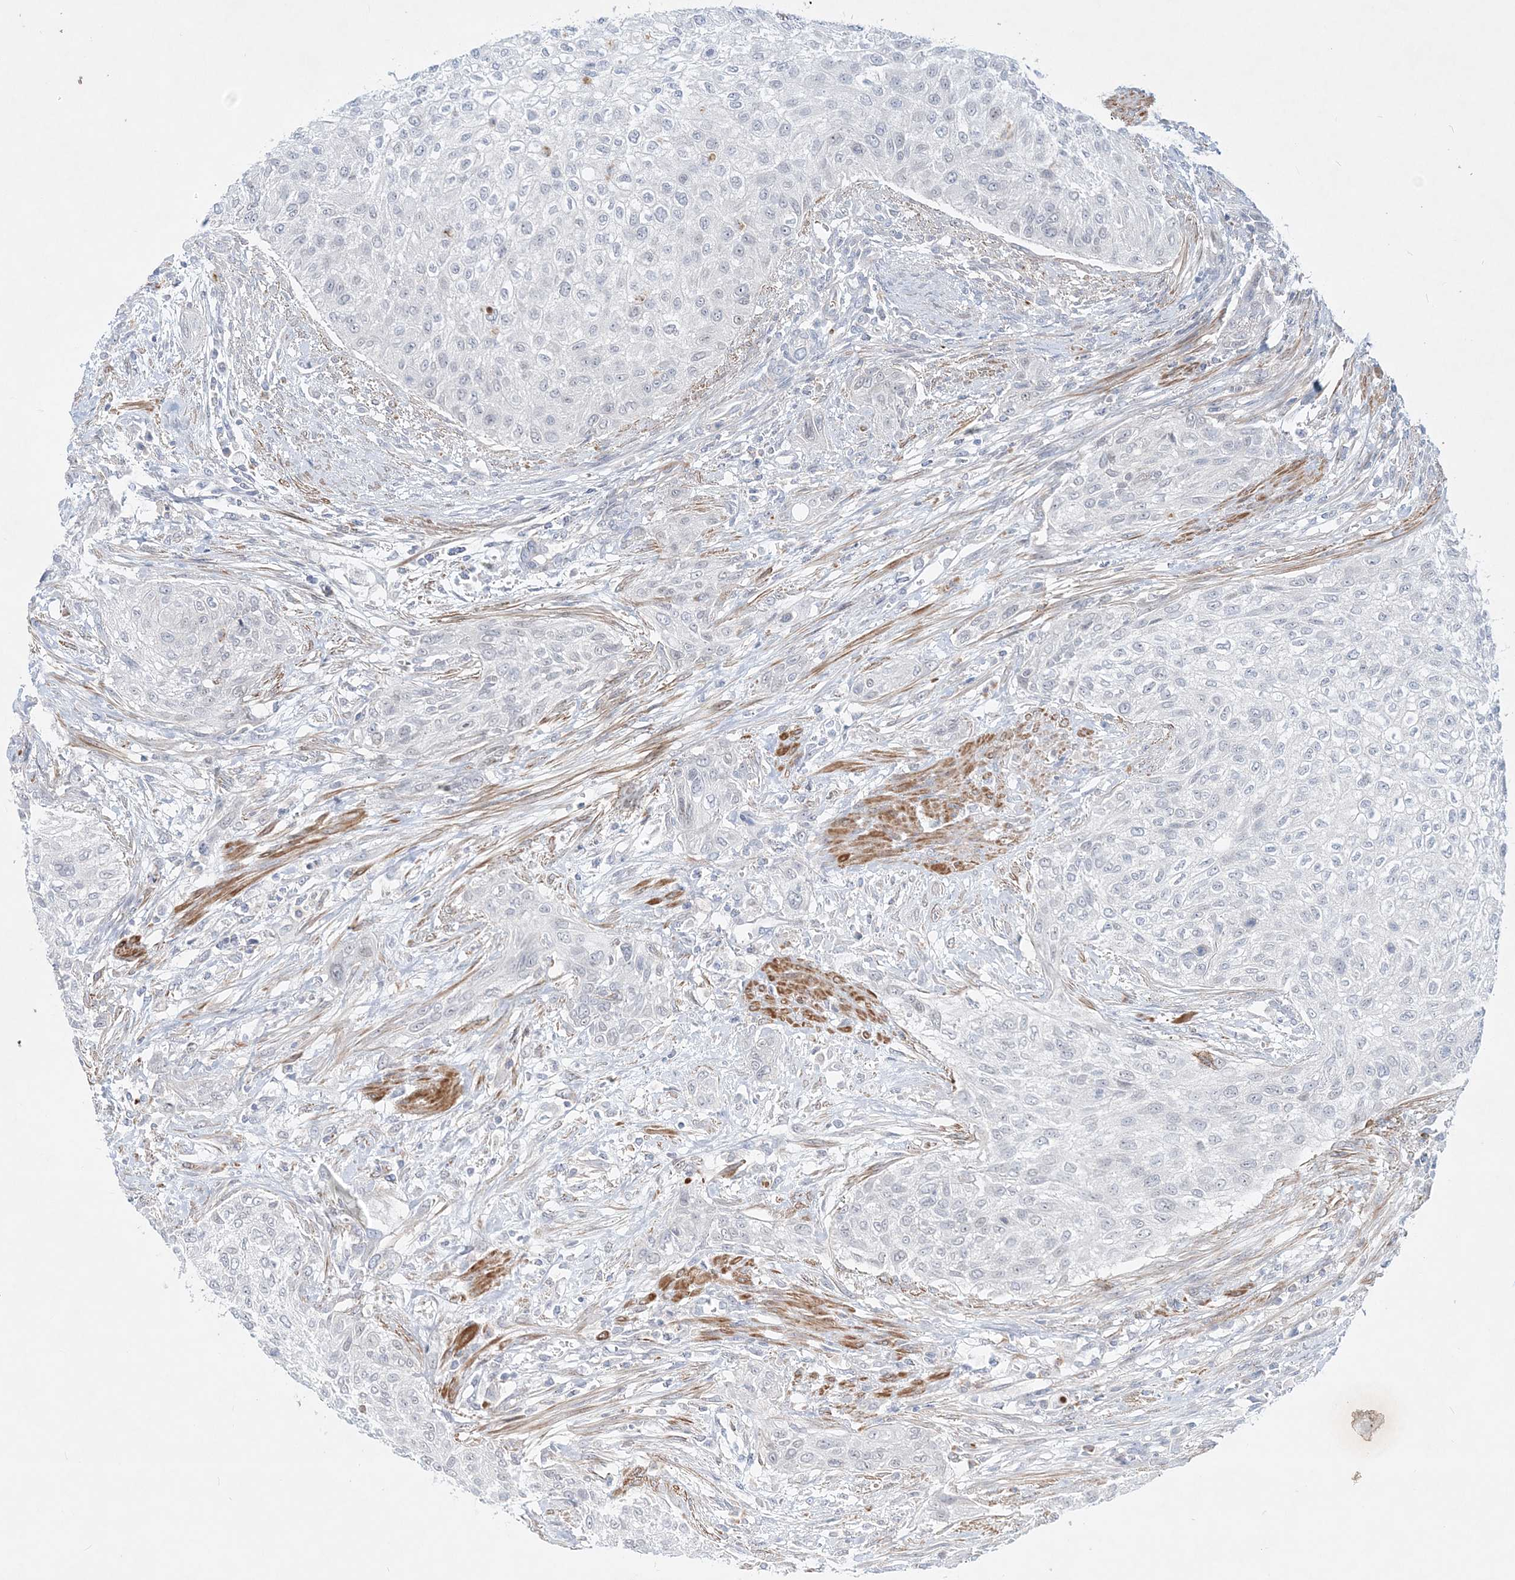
{"staining": {"intensity": "negative", "quantity": "none", "location": "none"}, "tissue": "urothelial cancer", "cell_type": "Tumor cells", "image_type": "cancer", "snomed": [{"axis": "morphology", "description": "Urothelial carcinoma, High grade"}, {"axis": "topography", "description": "Urinary bladder"}], "caption": "An image of urothelial carcinoma (high-grade) stained for a protein demonstrates no brown staining in tumor cells.", "gene": "DNAH5", "patient": {"sex": "male", "age": 35}}